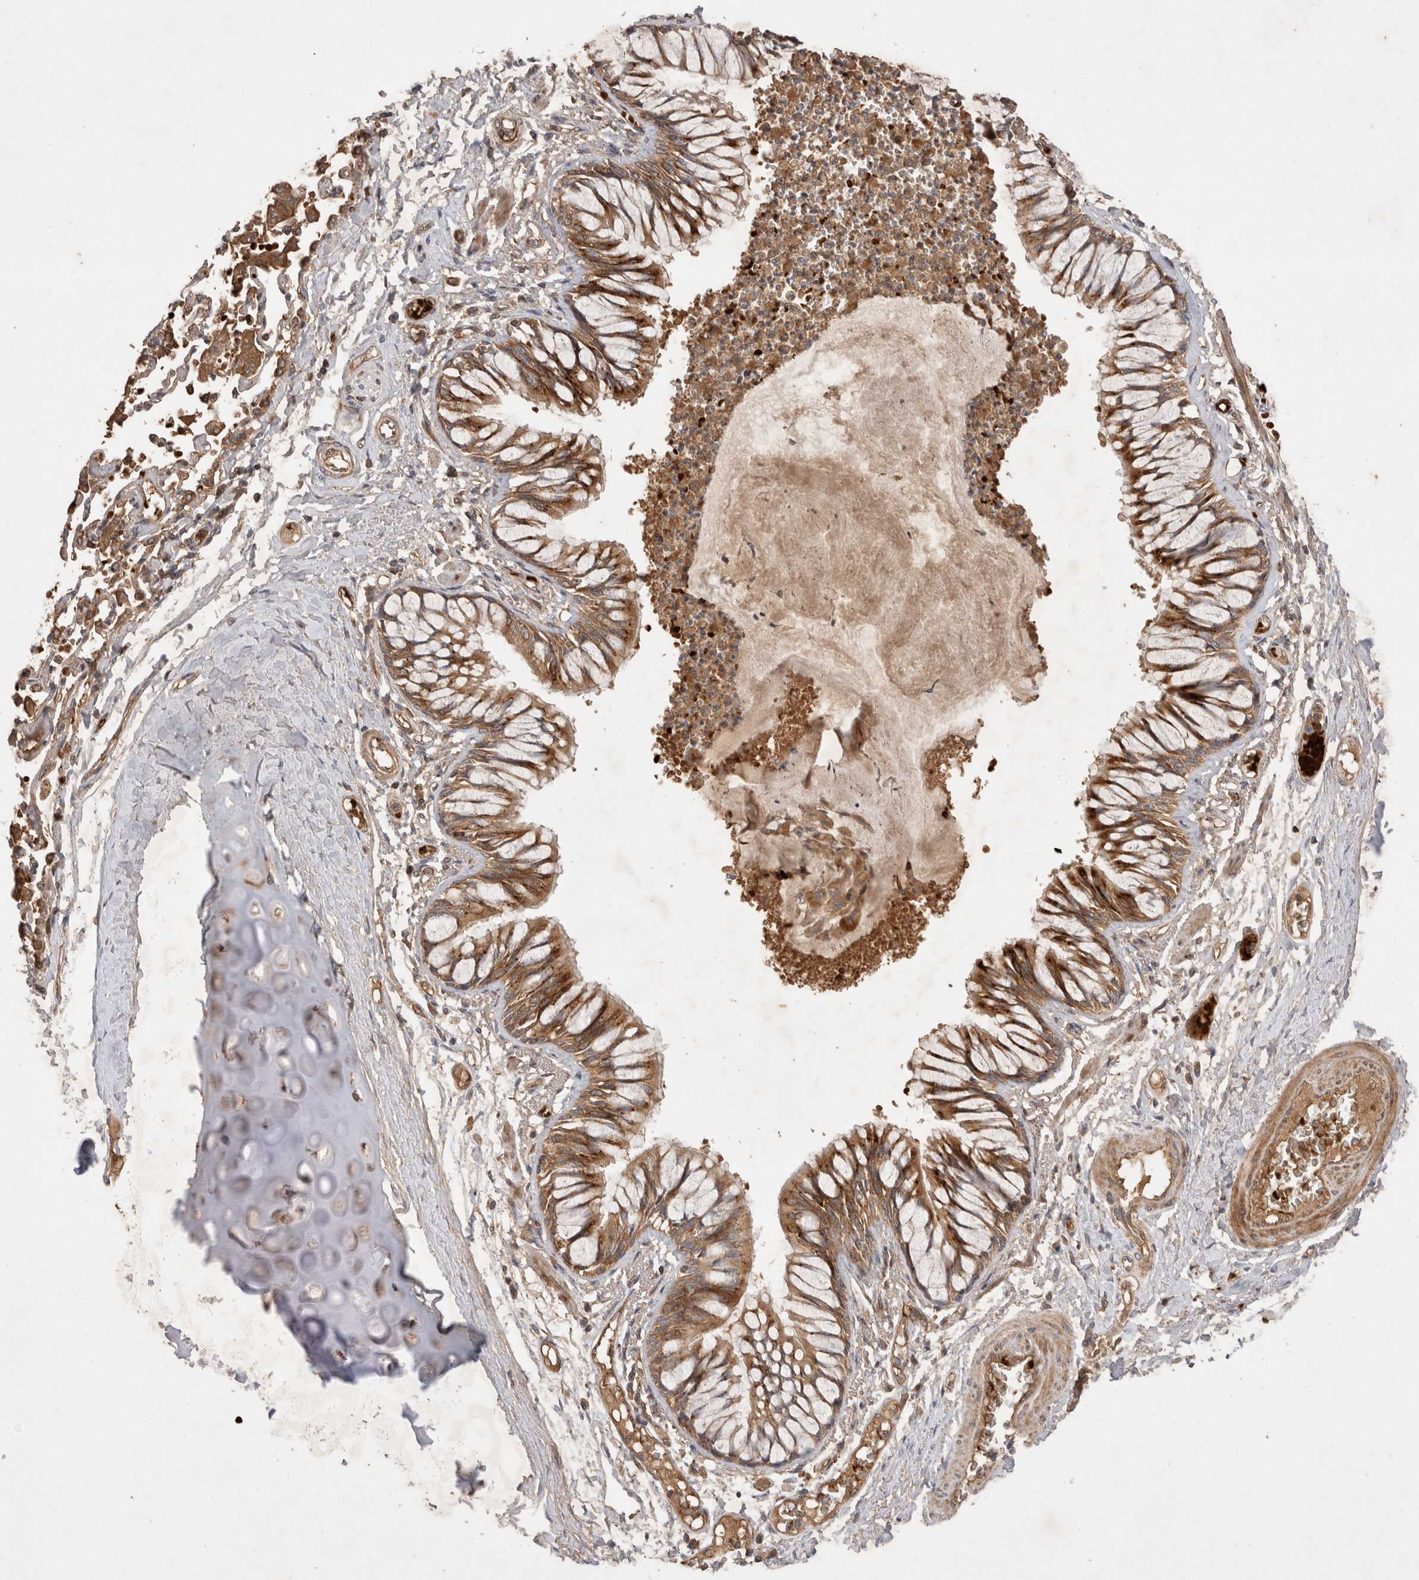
{"staining": {"intensity": "moderate", "quantity": ">75%", "location": "cytoplasmic/membranous"}, "tissue": "bronchus", "cell_type": "Respiratory epithelial cells", "image_type": "normal", "snomed": [{"axis": "morphology", "description": "Normal tissue, NOS"}, {"axis": "topography", "description": "Cartilage tissue"}, {"axis": "topography", "description": "Bronchus"}, {"axis": "topography", "description": "Lung"}], "caption": "A medium amount of moderate cytoplasmic/membranous positivity is present in about >75% of respiratory epithelial cells in unremarkable bronchus.", "gene": "FAM221A", "patient": {"sex": "female", "age": 49}}